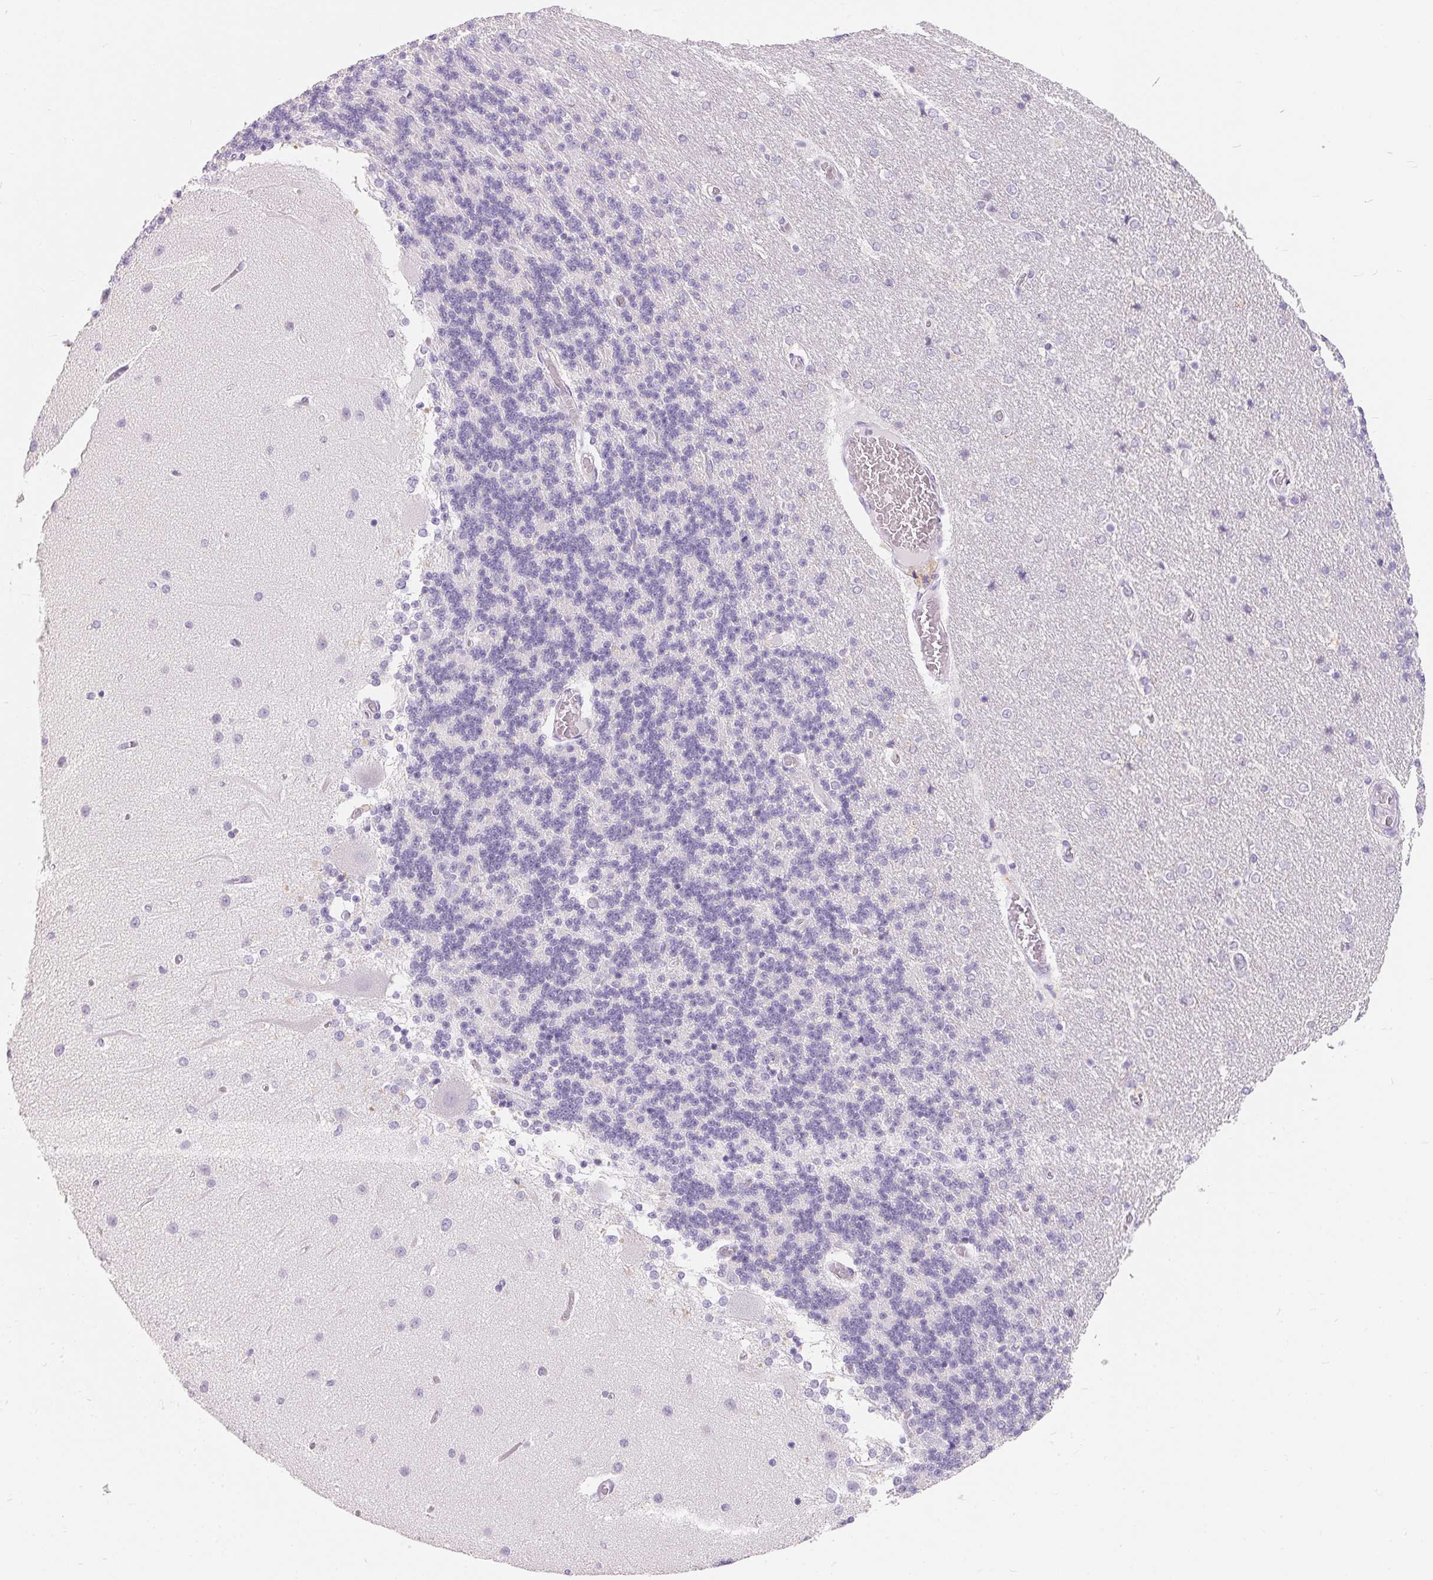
{"staining": {"intensity": "negative", "quantity": "none", "location": "none"}, "tissue": "cerebellum", "cell_type": "Cells in granular layer", "image_type": "normal", "snomed": [{"axis": "morphology", "description": "Normal tissue, NOS"}, {"axis": "topography", "description": "Cerebellum"}], "caption": "The immunohistochemistry (IHC) image has no significant staining in cells in granular layer of cerebellum. (Brightfield microscopy of DAB immunohistochemistry at high magnification).", "gene": "SPACA5B", "patient": {"sex": "female", "age": 54}}